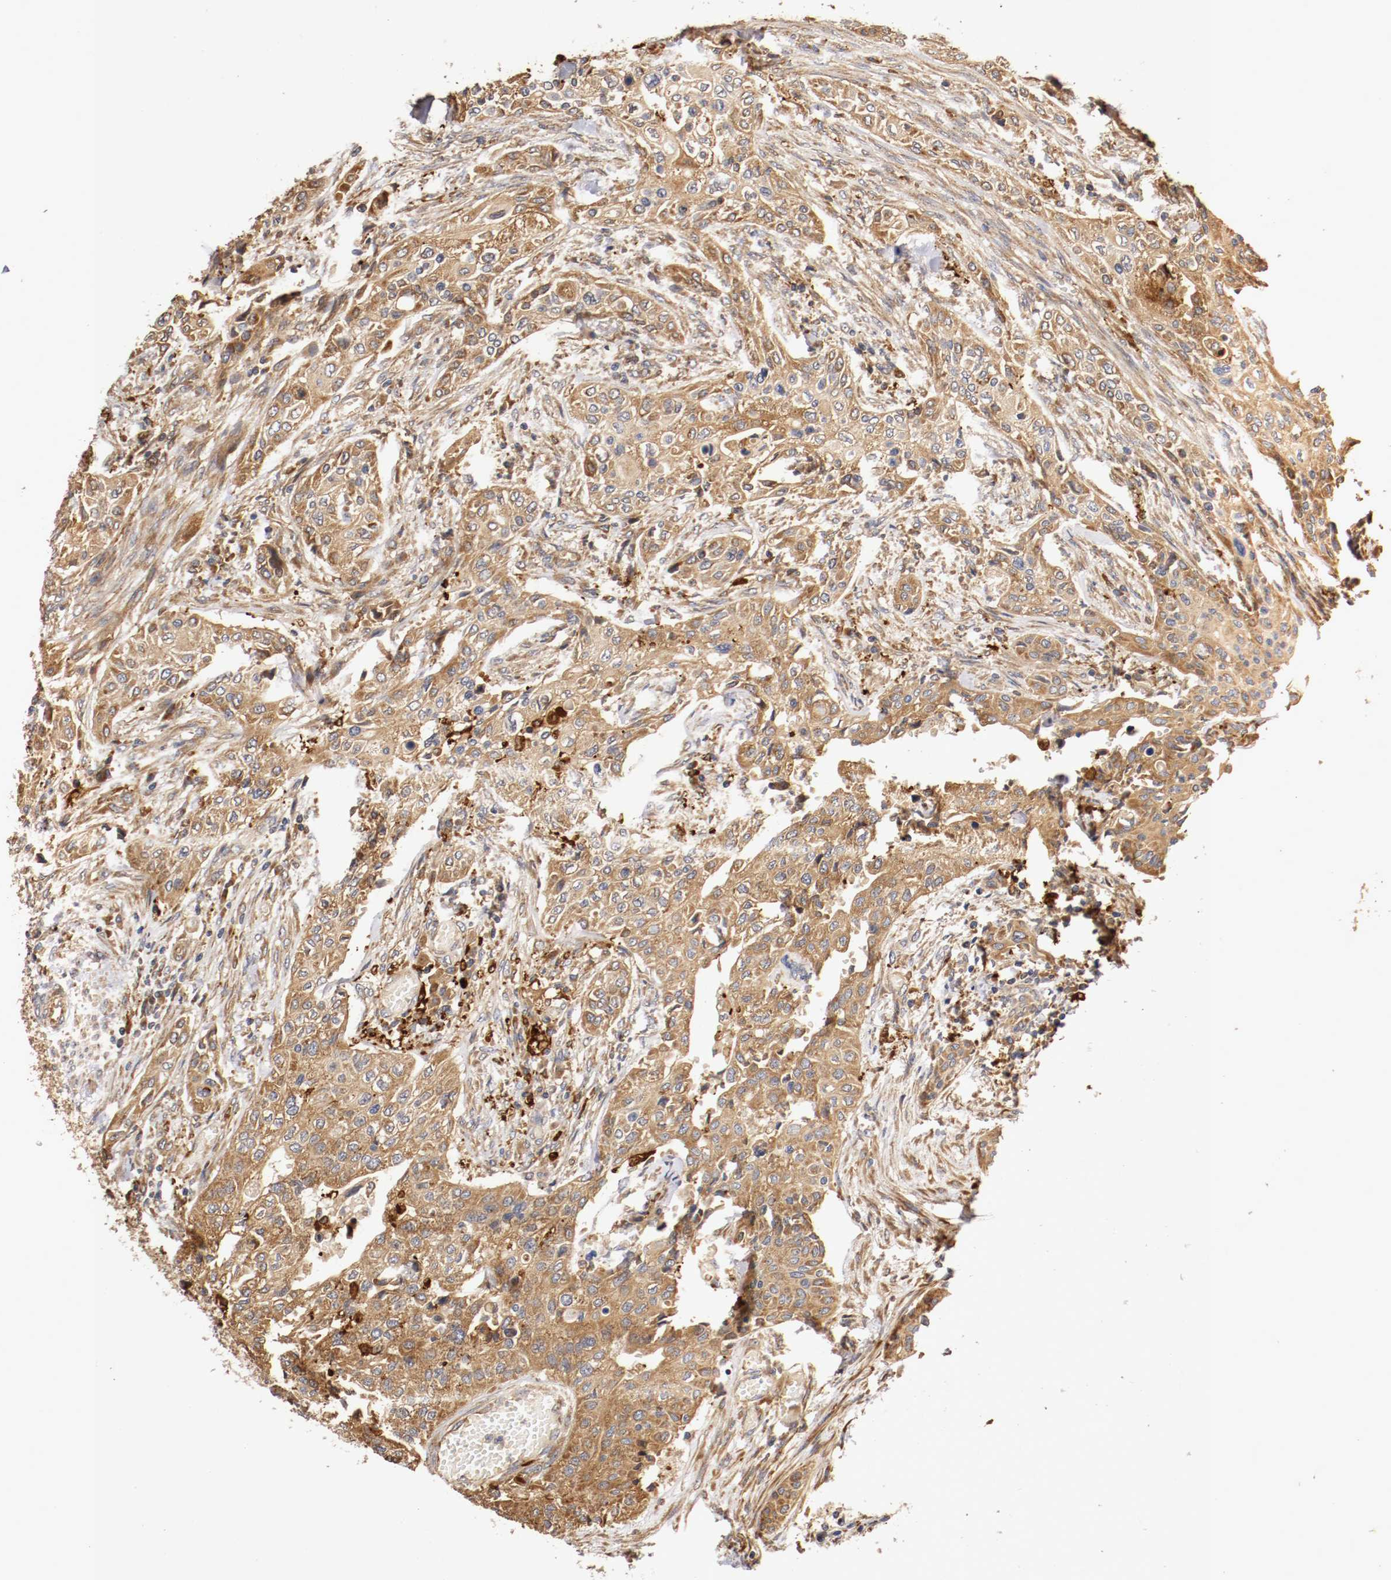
{"staining": {"intensity": "moderate", "quantity": ">75%", "location": "cytoplasmic/membranous"}, "tissue": "urothelial cancer", "cell_type": "Tumor cells", "image_type": "cancer", "snomed": [{"axis": "morphology", "description": "Urothelial carcinoma, High grade"}, {"axis": "topography", "description": "Urinary bladder"}], "caption": "Immunohistochemical staining of human urothelial cancer reveals medium levels of moderate cytoplasmic/membranous protein expression in about >75% of tumor cells.", "gene": "VEZT", "patient": {"sex": "male", "age": 74}}